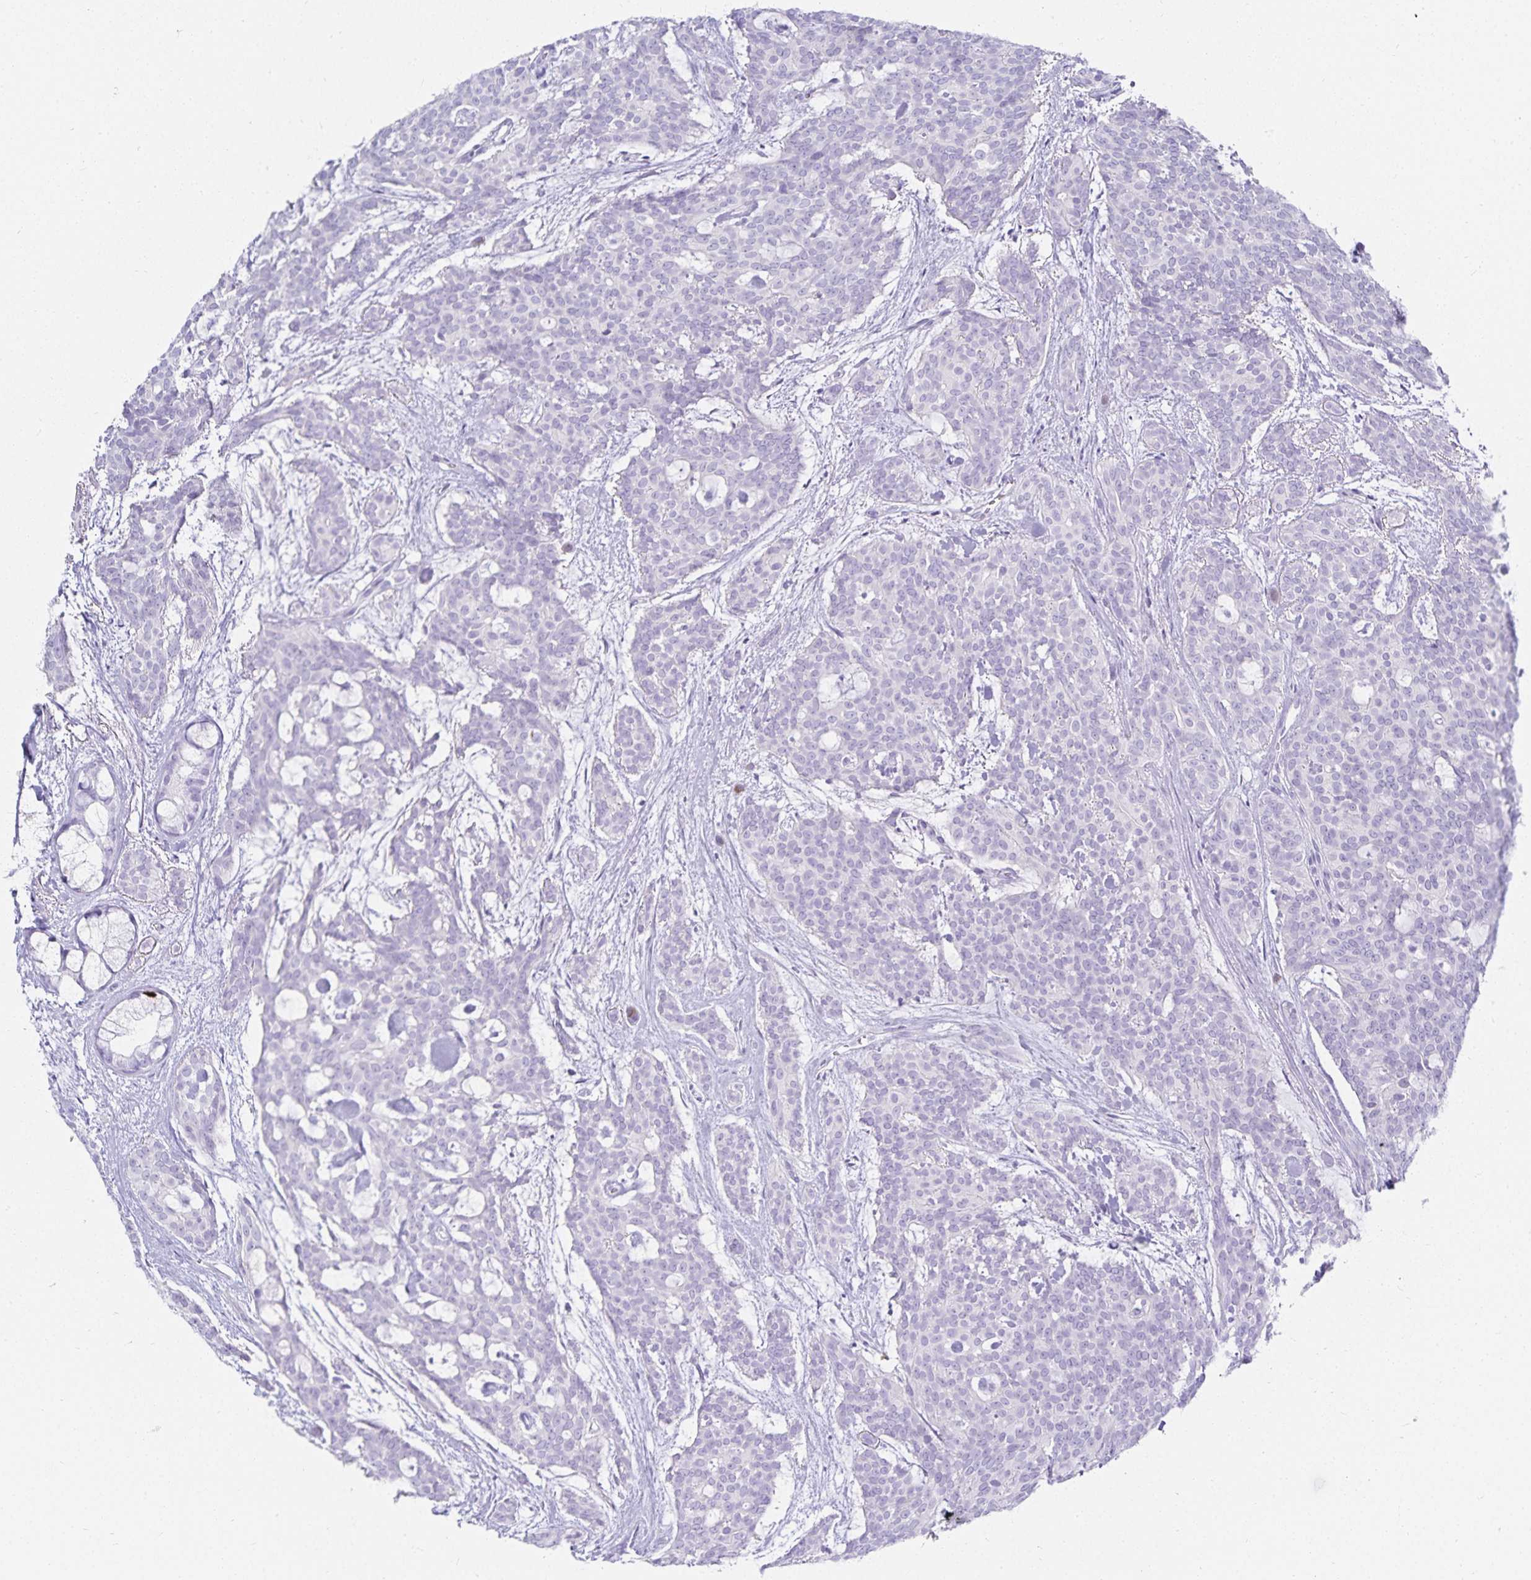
{"staining": {"intensity": "negative", "quantity": "none", "location": "none"}, "tissue": "head and neck cancer", "cell_type": "Tumor cells", "image_type": "cancer", "snomed": [{"axis": "morphology", "description": "Adenocarcinoma, NOS"}, {"axis": "topography", "description": "Head-Neck"}], "caption": "Histopathology image shows no significant protein expression in tumor cells of head and neck adenocarcinoma.", "gene": "GP2", "patient": {"sex": "male", "age": 66}}